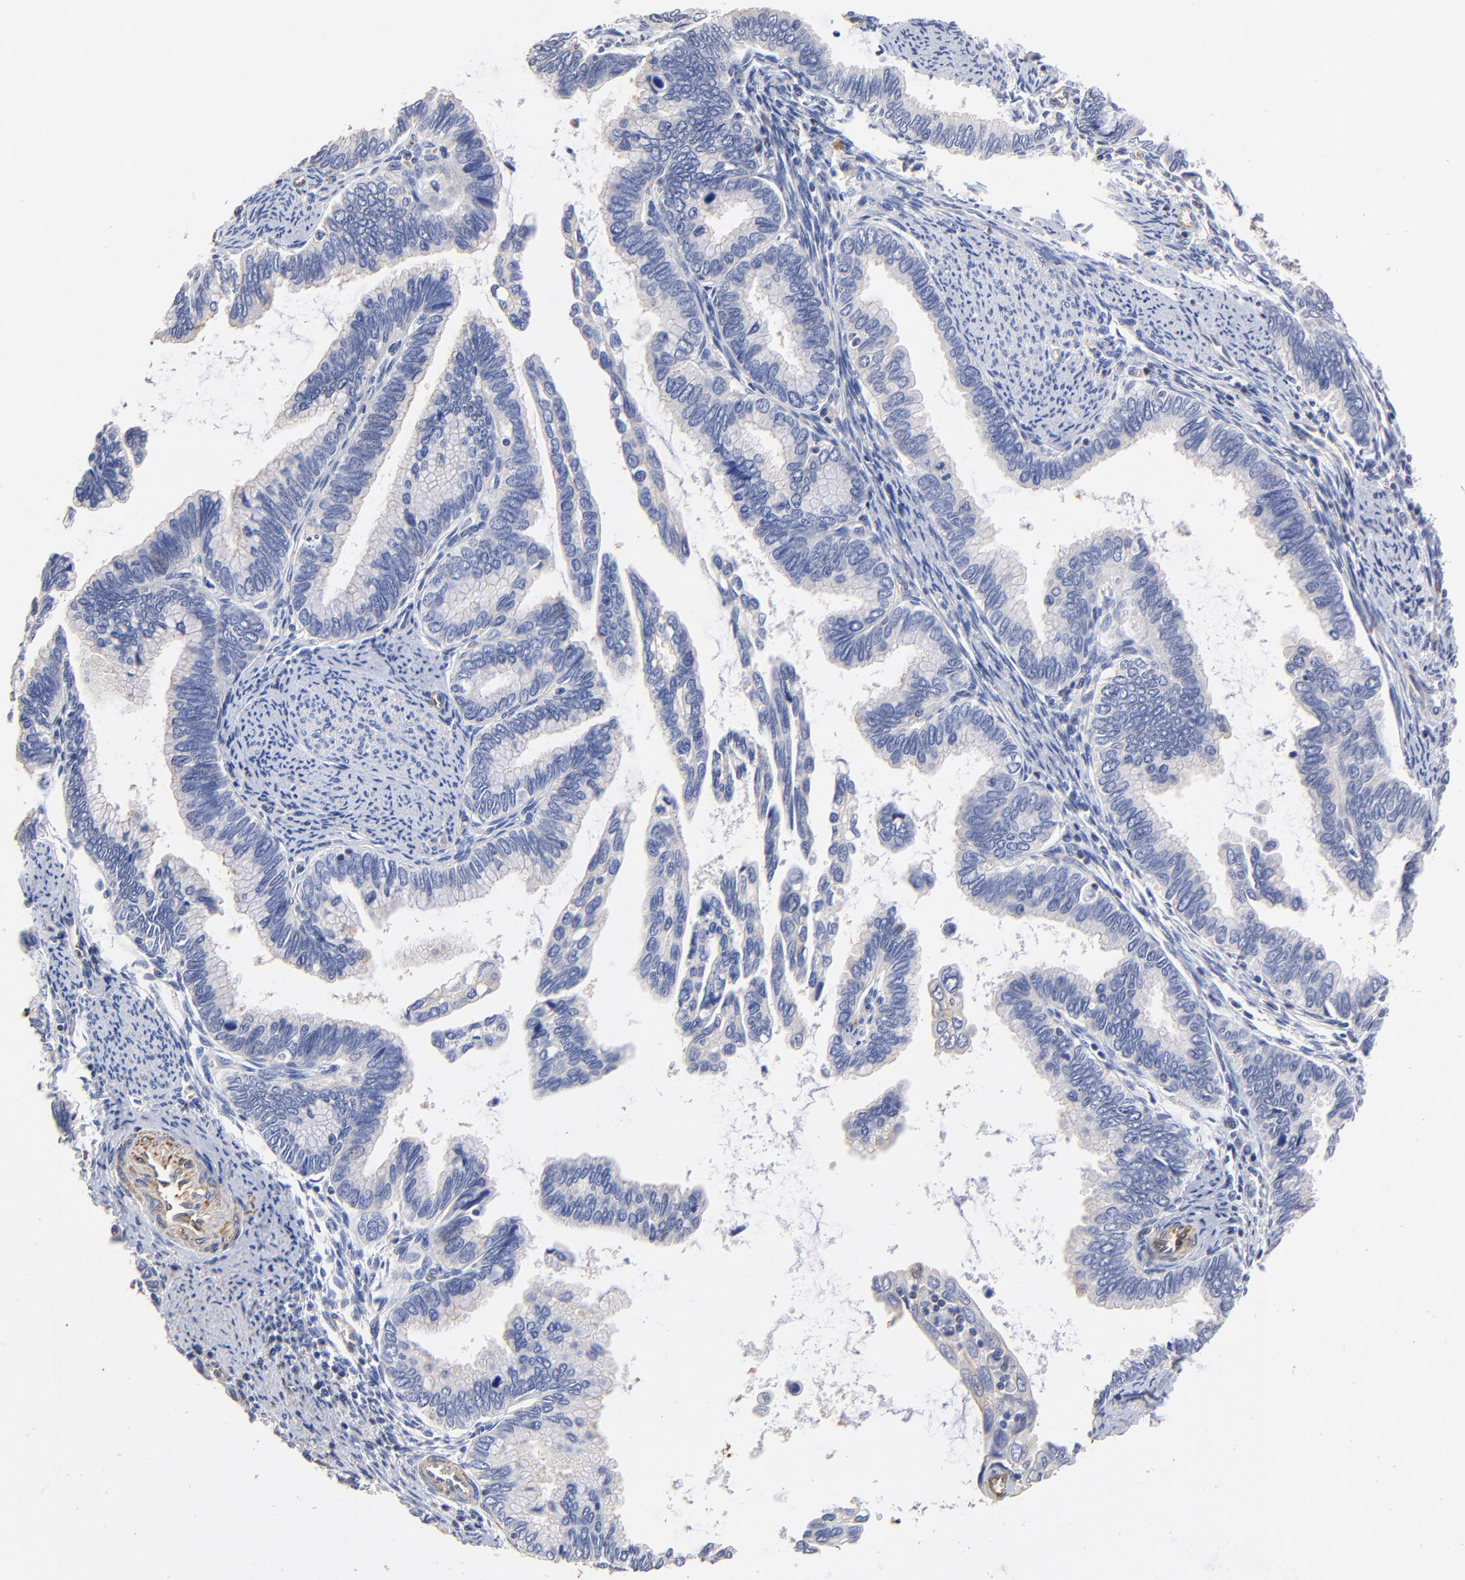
{"staining": {"intensity": "negative", "quantity": "none", "location": "none"}, "tissue": "cervical cancer", "cell_type": "Tumor cells", "image_type": "cancer", "snomed": [{"axis": "morphology", "description": "Adenocarcinoma, NOS"}, {"axis": "topography", "description": "Cervix"}], "caption": "This is a image of immunohistochemistry (IHC) staining of cervical adenocarcinoma, which shows no expression in tumor cells.", "gene": "TAGLN2", "patient": {"sex": "female", "age": 49}}